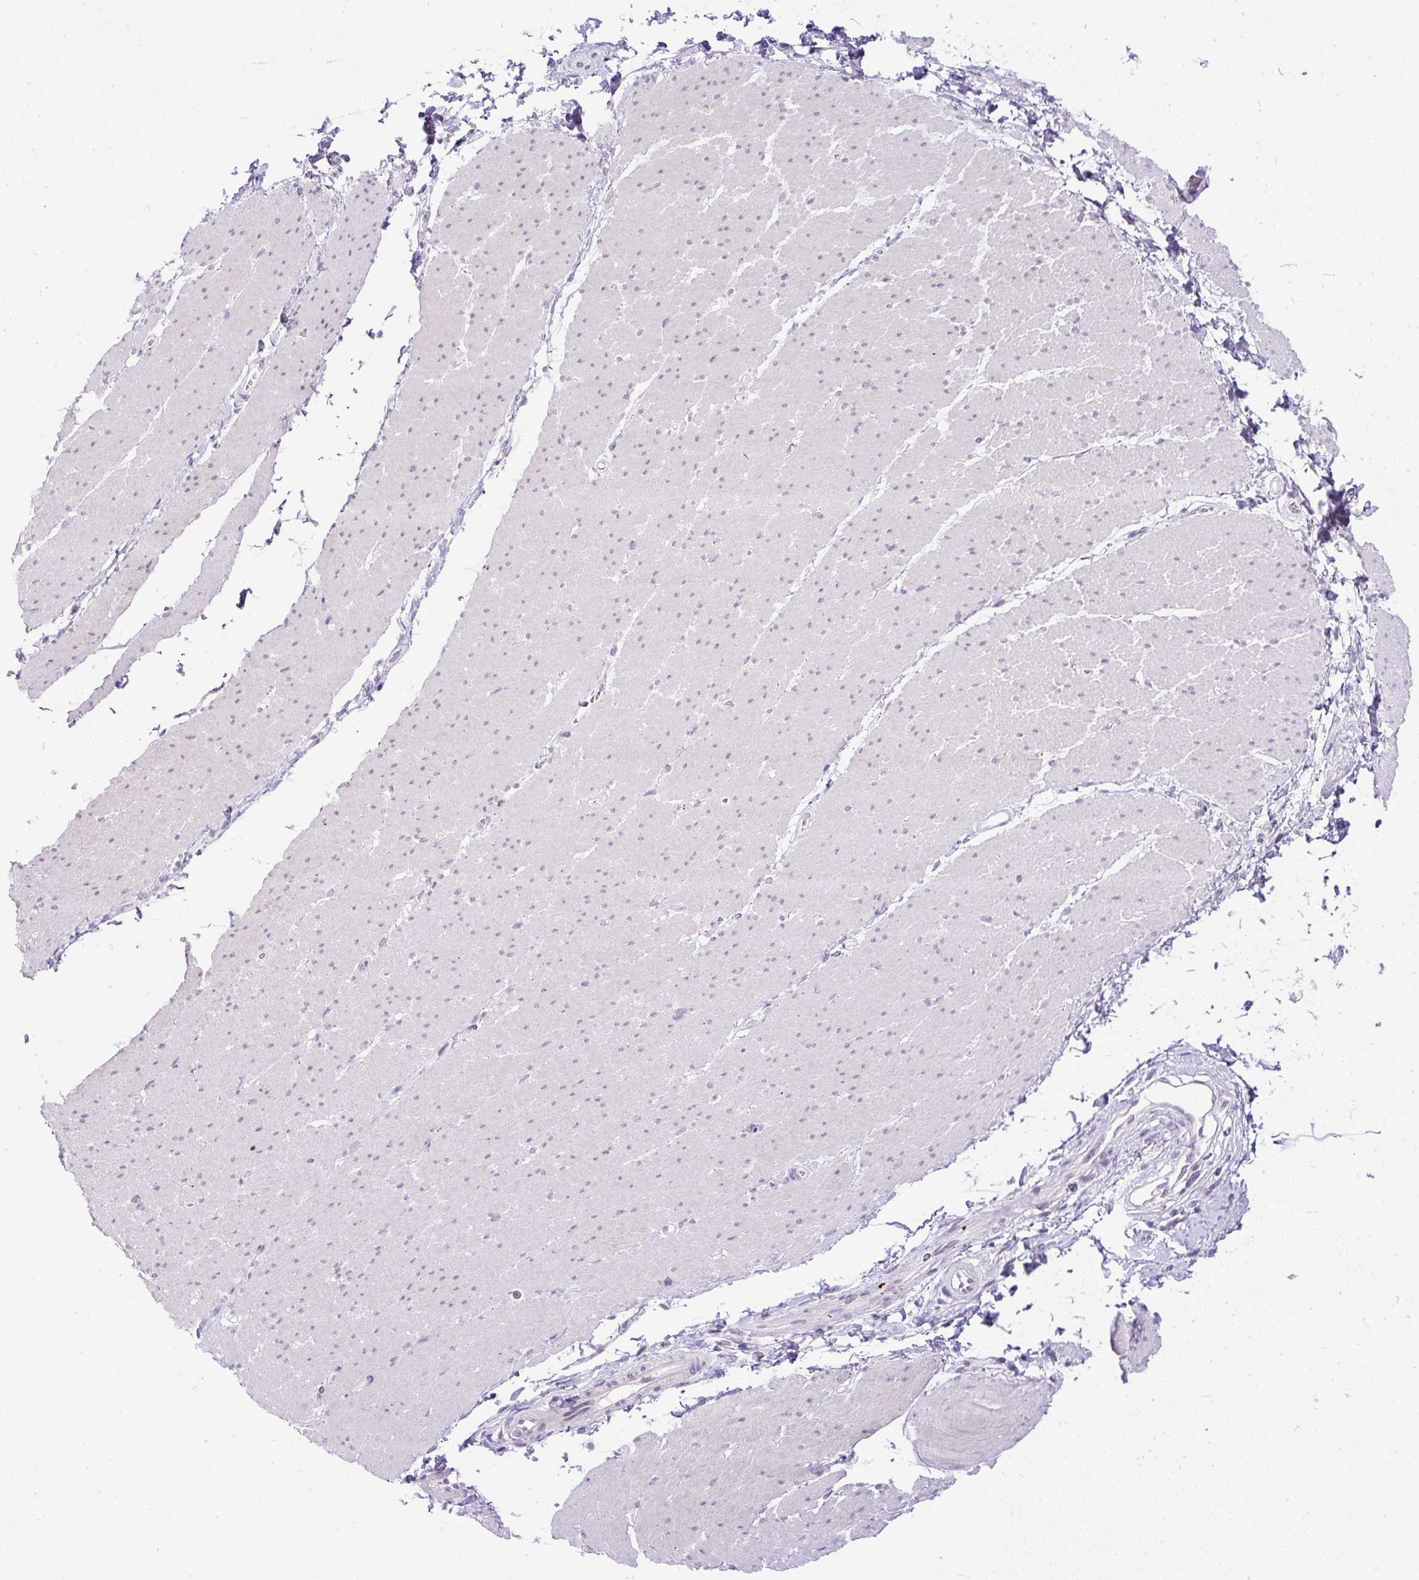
{"staining": {"intensity": "negative", "quantity": "none", "location": "none"}, "tissue": "smooth muscle", "cell_type": "Smooth muscle cells", "image_type": "normal", "snomed": [{"axis": "morphology", "description": "Normal tissue, NOS"}, {"axis": "topography", "description": "Smooth muscle"}, {"axis": "topography", "description": "Rectum"}], "caption": "DAB (3,3'-diaminobenzidine) immunohistochemical staining of benign smooth muscle shows no significant staining in smooth muscle cells. The staining was performed using DAB (3,3'-diaminobenzidine) to visualize the protein expression in brown, while the nuclei were stained in blue with hematoxylin (Magnification: 20x).", "gene": "WNT10B", "patient": {"sex": "male", "age": 53}}